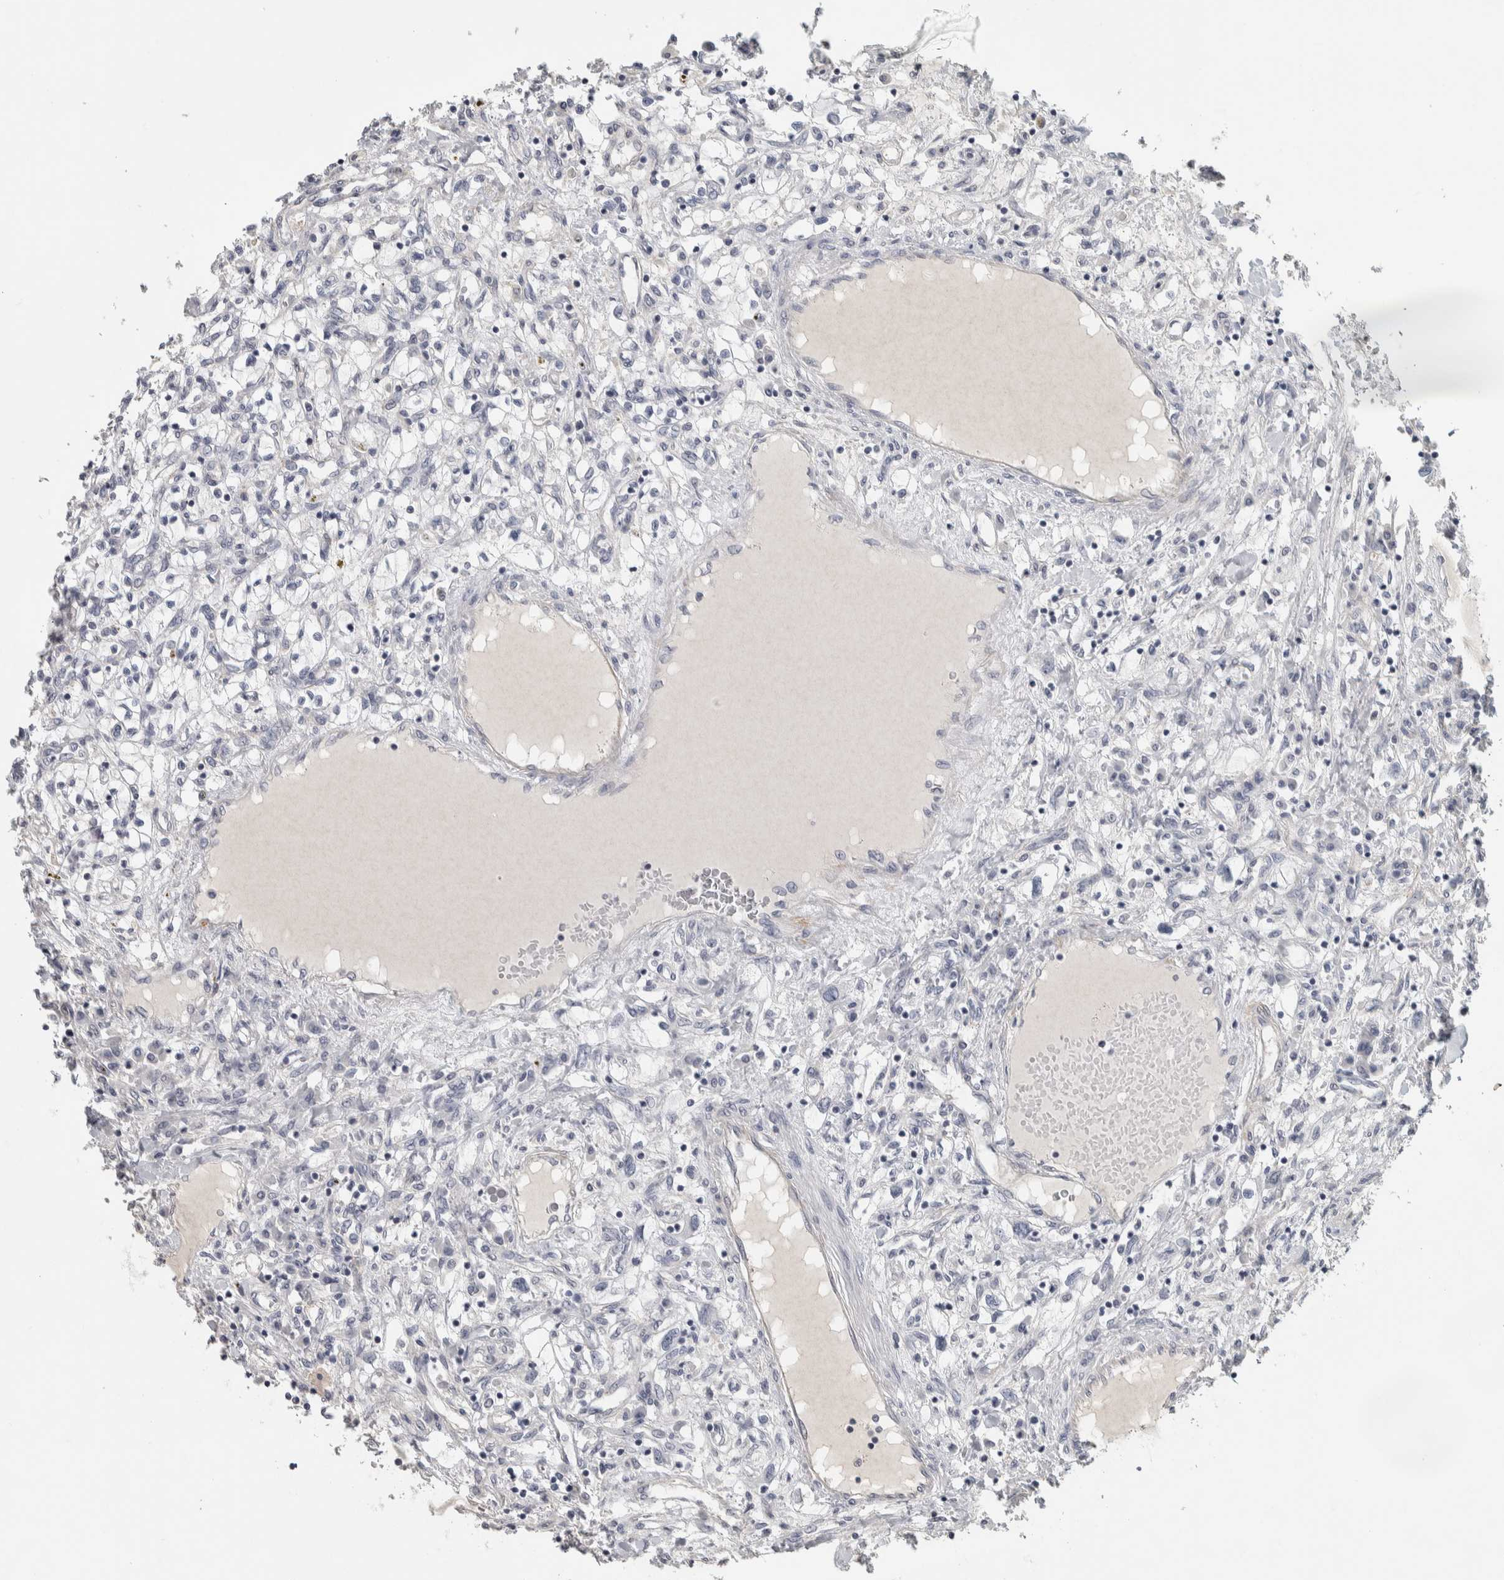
{"staining": {"intensity": "negative", "quantity": "none", "location": "none"}, "tissue": "renal cancer", "cell_type": "Tumor cells", "image_type": "cancer", "snomed": [{"axis": "morphology", "description": "Adenocarcinoma, NOS"}, {"axis": "topography", "description": "Kidney"}], "caption": "There is no significant positivity in tumor cells of renal cancer (adenocarcinoma).", "gene": "DCAF10", "patient": {"sex": "male", "age": 68}}